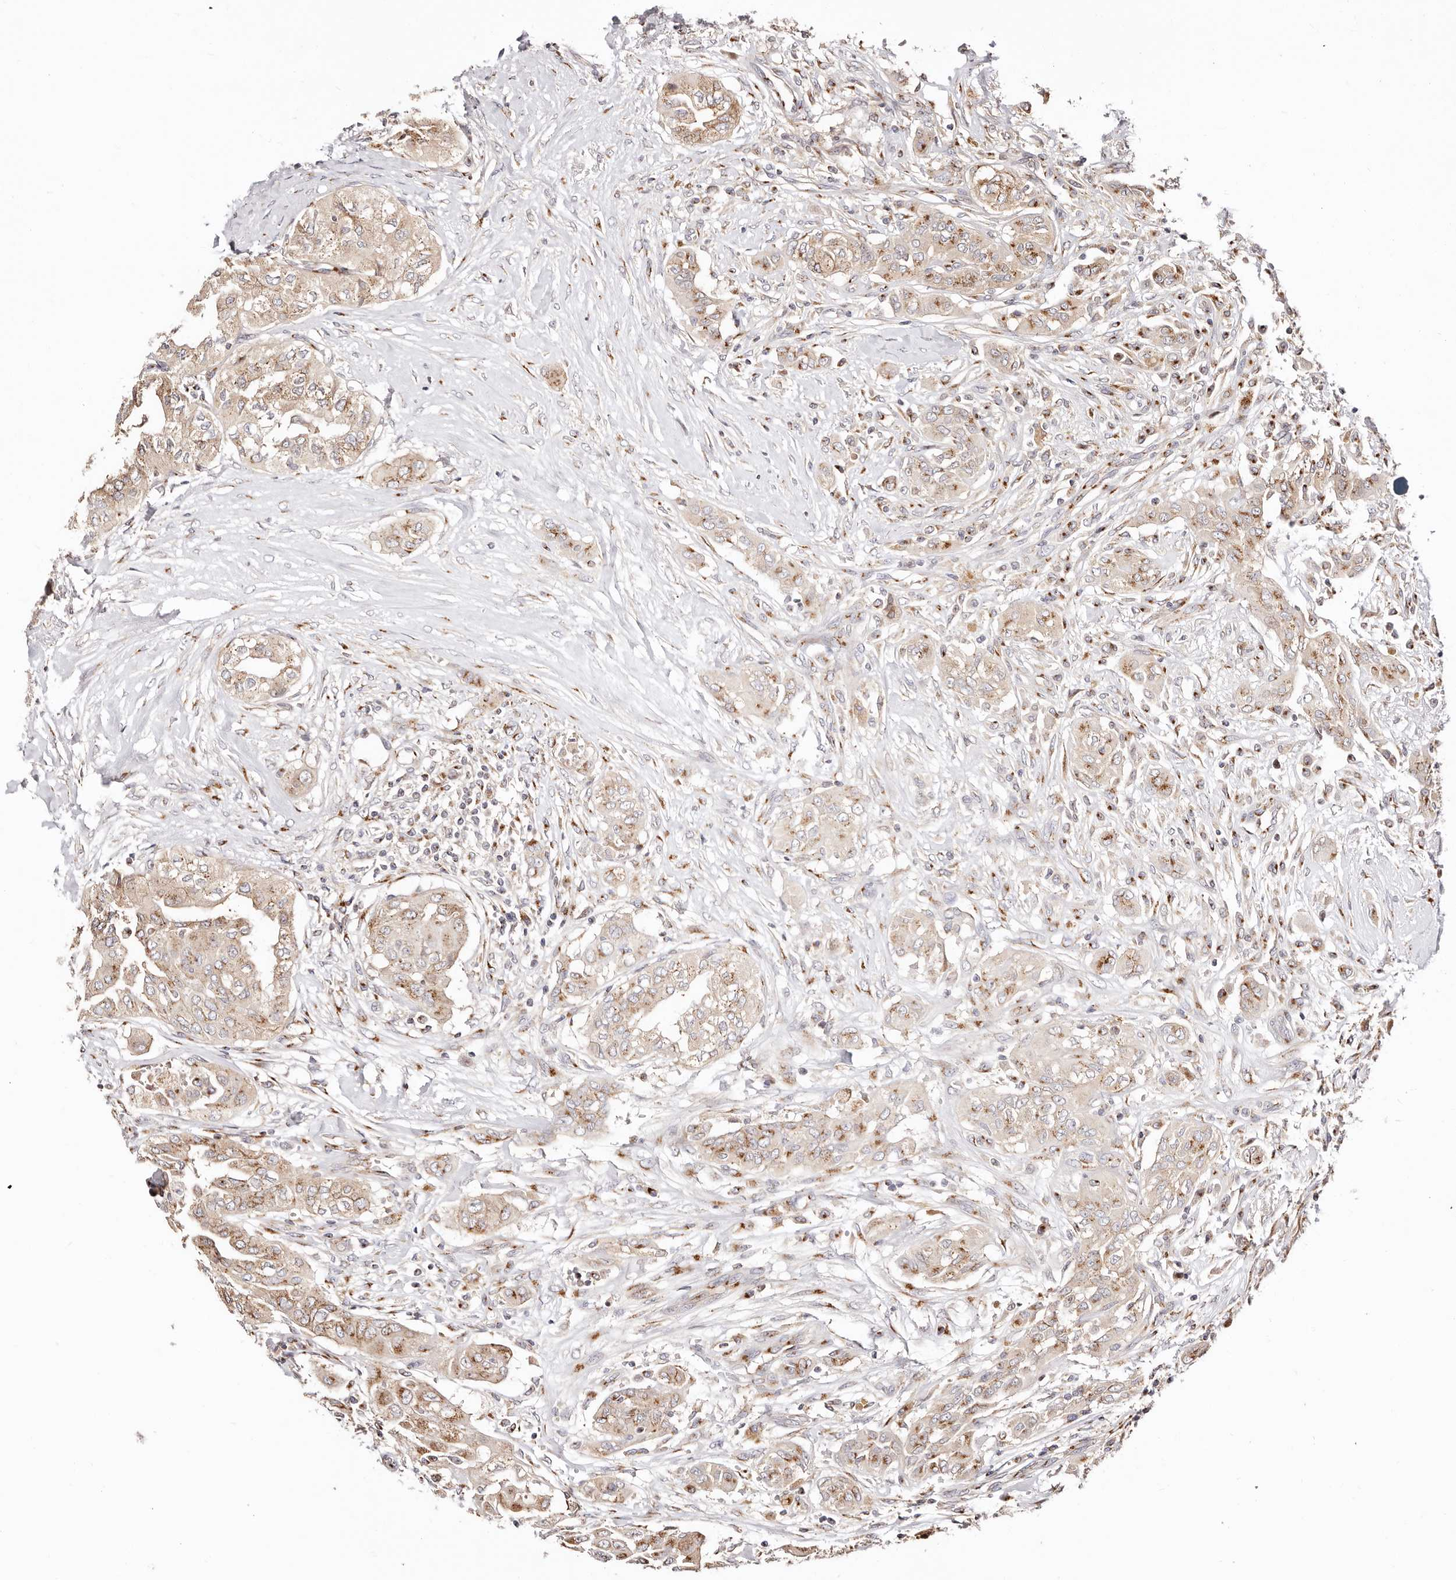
{"staining": {"intensity": "moderate", "quantity": ">75%", "location": "cytoplasmic/membranous"}, "tissue": "thyroid cancer", "cell_type": "Tumor cells", "image_type": "cancer", "snomed": [{"axis": "morphology", "description": "Papillary adenocarcinoma, NOS"}, {"axis": "topography", "description": "Thyroid gland"}], "caption": "Immunohistochemical staining of thyroid cancer shows medium levels of moderate cytoplasmic/membranous protein positivity in approximately >75% of tumor cells.", "gene": "MAPK6", "patient": {"sex": "female", "age": 59}}